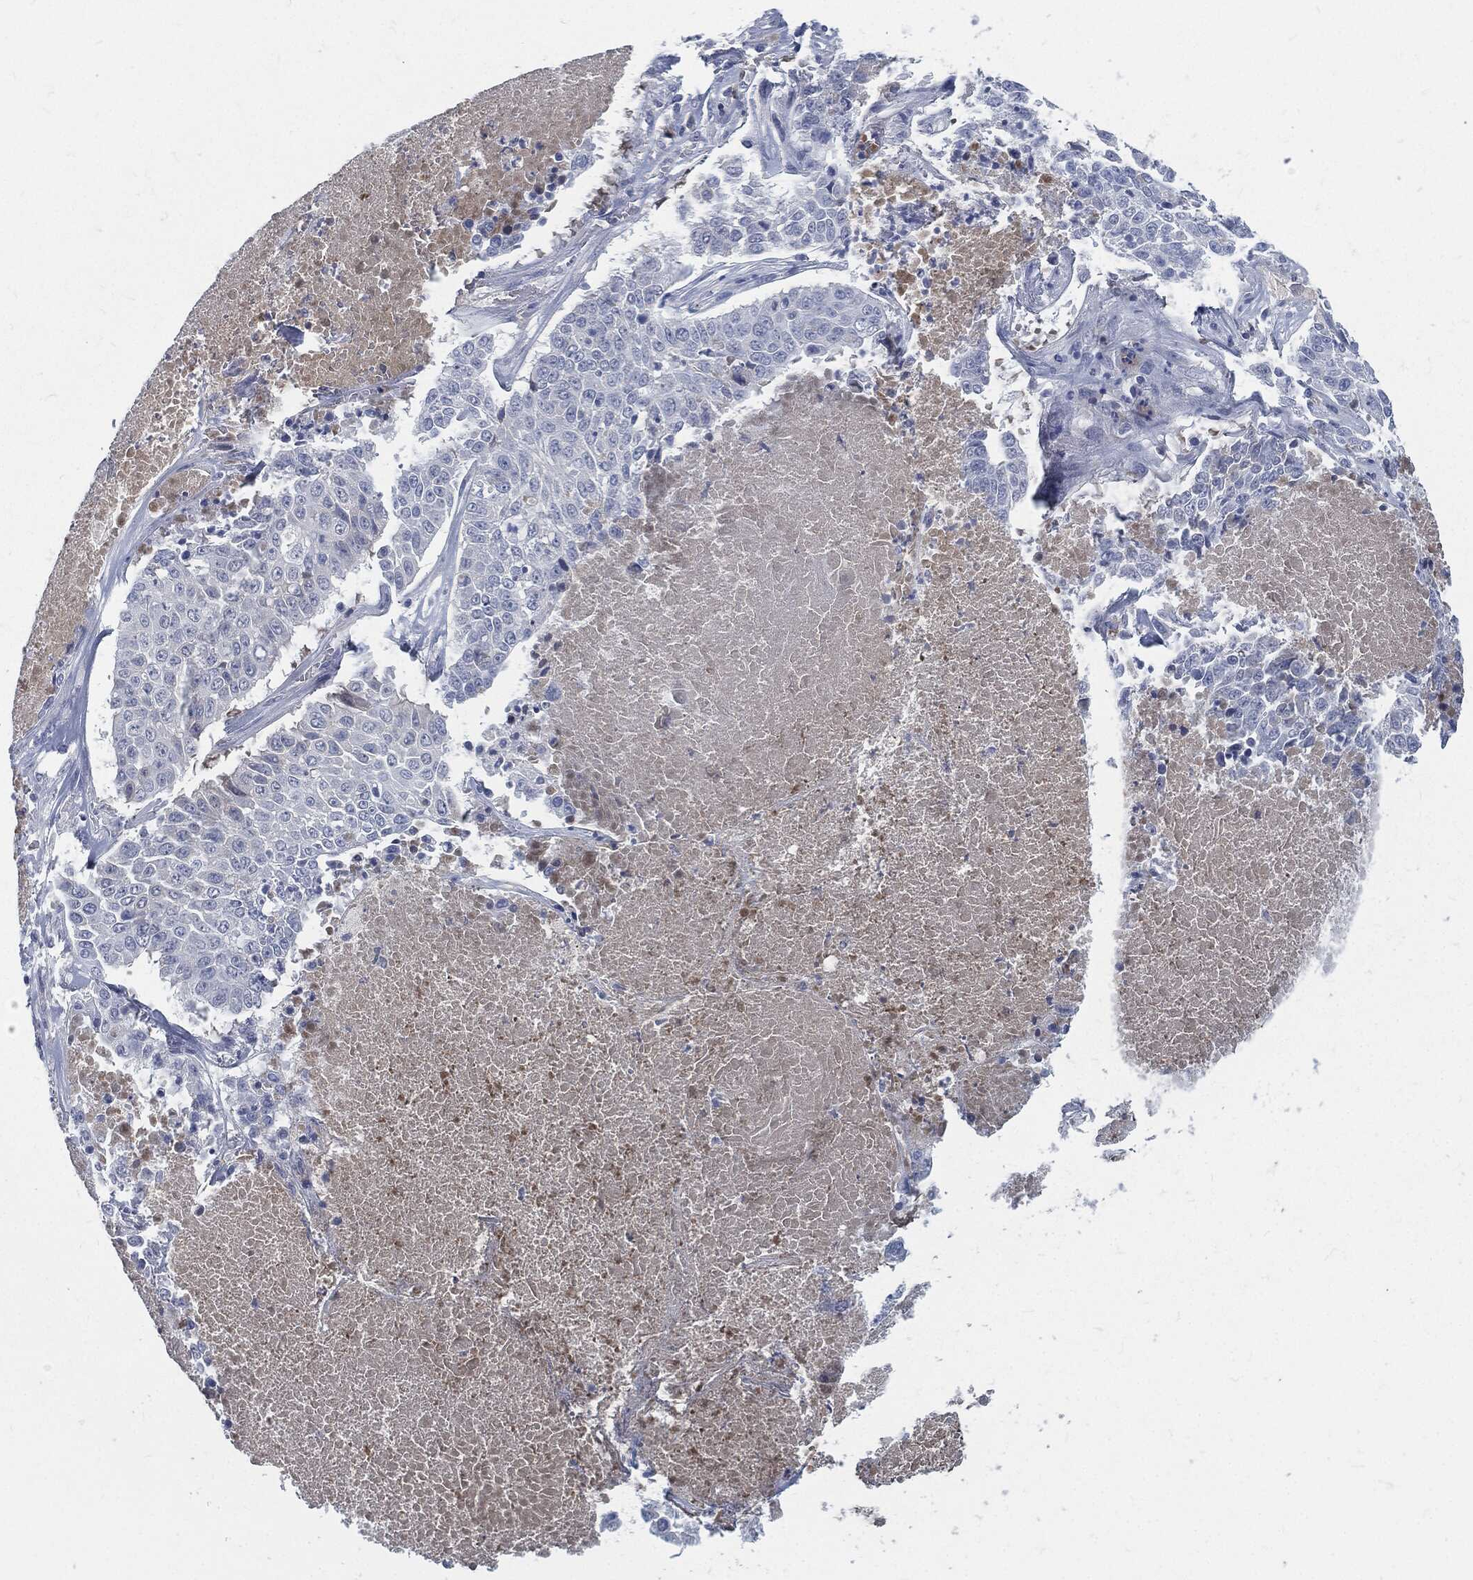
{"staining": {"intensity": "negative", "quantity": "none", "location": "none"}, "tissue": "lung cancer", "cell_type": "Tumor cells", "image_type": "cancer", "snomed": [{"axis": "morphology", "description": "Squamous cell carcinoma, NOS"}, {"axis": "topography", "description": "Lung"}], "caption": "DAB (3,3'-diaminobenzidine) immunohistochemical staining of lung cancer (squamous cell carcinoma) demonstrates no significant positivity in tumor cells.", "gene": "MST1", "patient": {"sex": "male", "age": 64}}